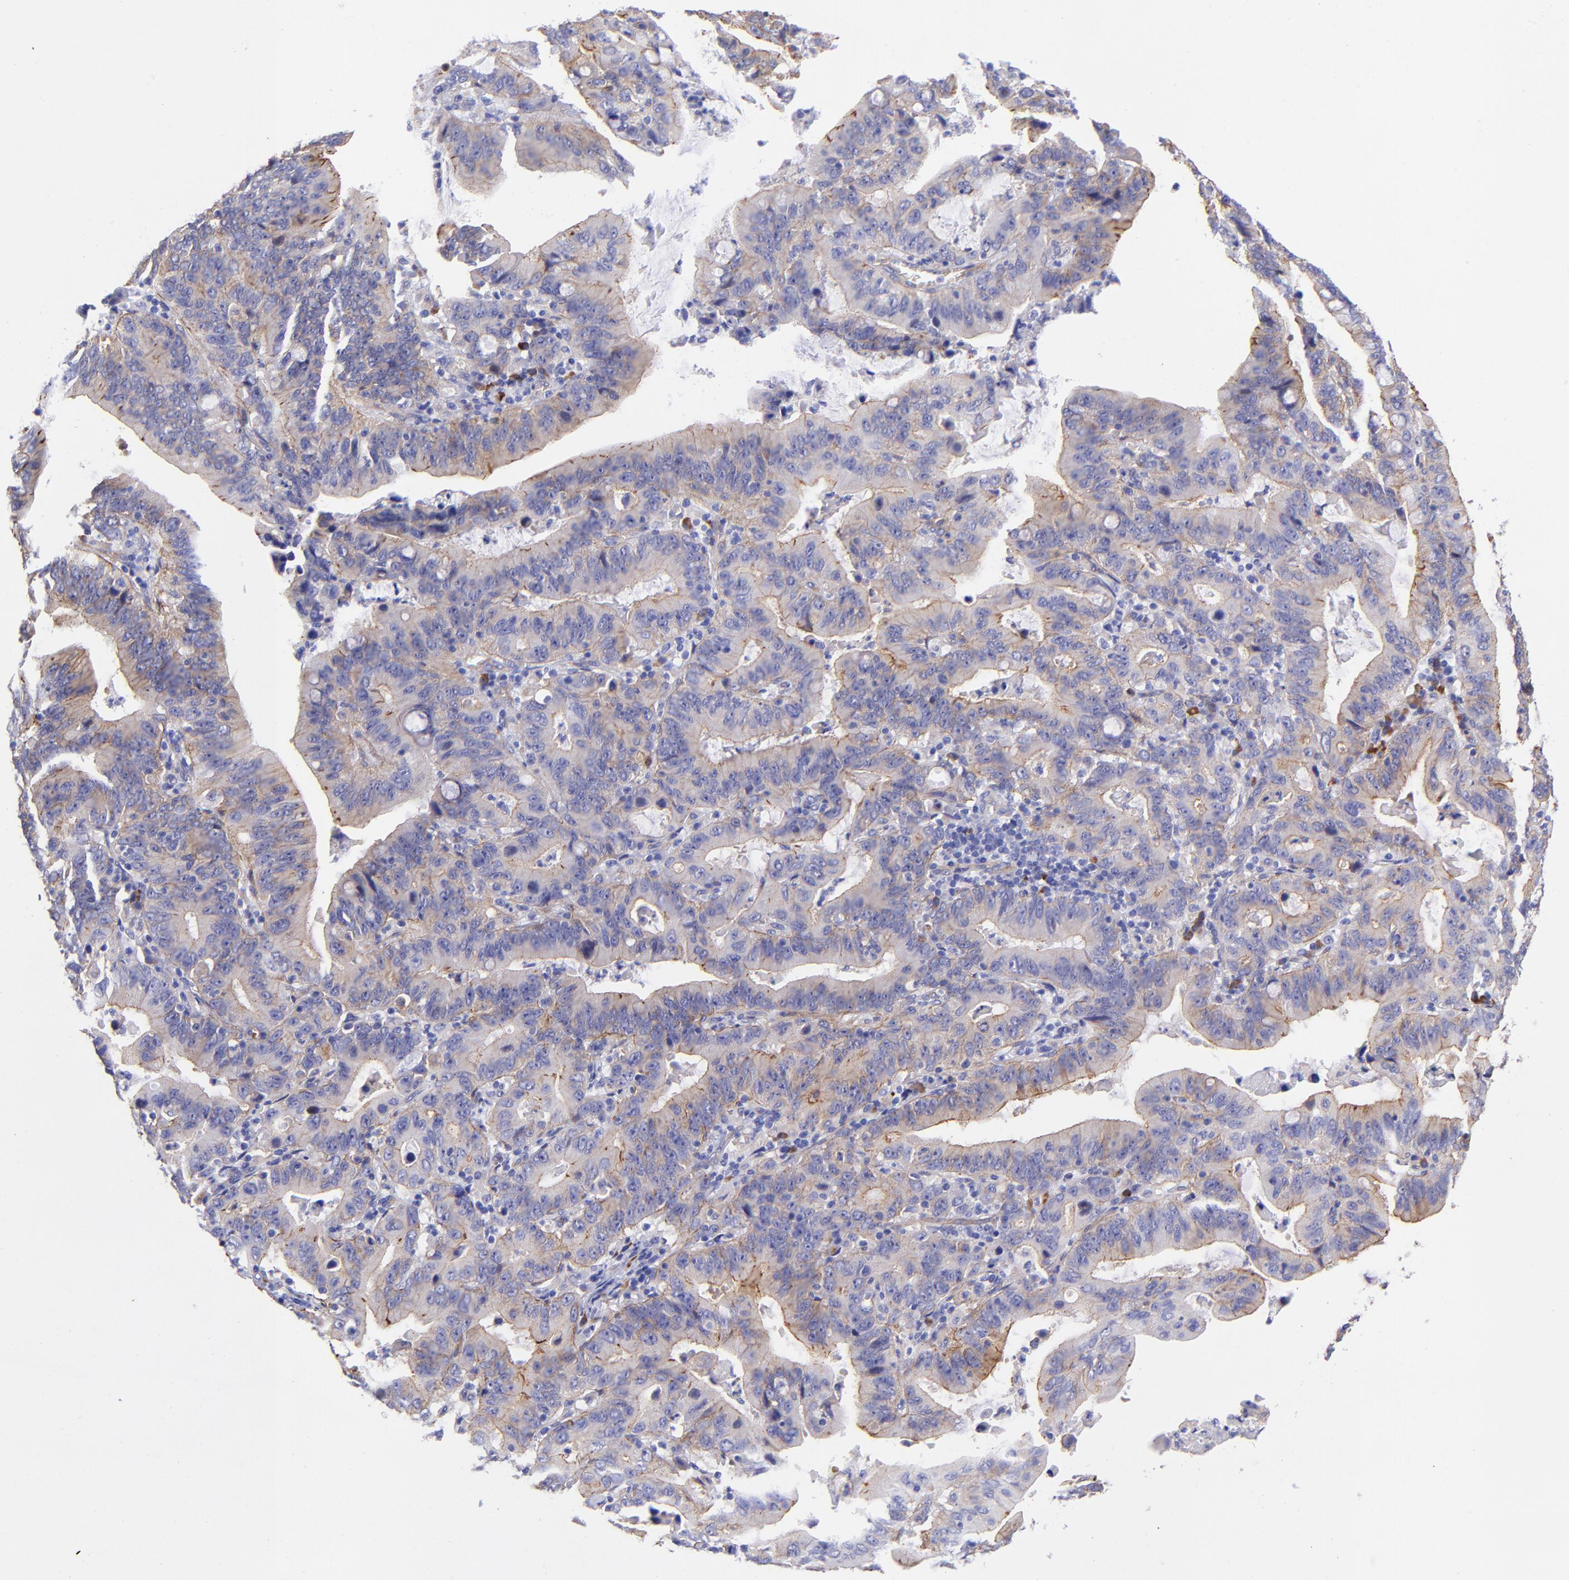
{"staining": {"intensity": "moderate", "quantity": "25%-75%", "location": "cytoplasmic/membranous"}, "tissue": "stomach cancer", "cell_type": "Tumor cells", "image_type": "cancer", "snomed": [{"axis": "morphology", "description": "Adenocarcinoma, NOS"}, {"axis": "topography", "description": "Stomach, upper"}], "caption": "Immunohistochemistry (IHC) image of neoplastic tissue: human adenocarcinoma (stomach) stained using immunohistochemistry displays medium levels of moderate protein expression localized specifically in the cytoplasmic/membranous of tumor cells, appearing as a cytoplasmic/membranous brown color.", "gene": "PPFIBP1", "patient": {"sex": "male", "age": 63}}